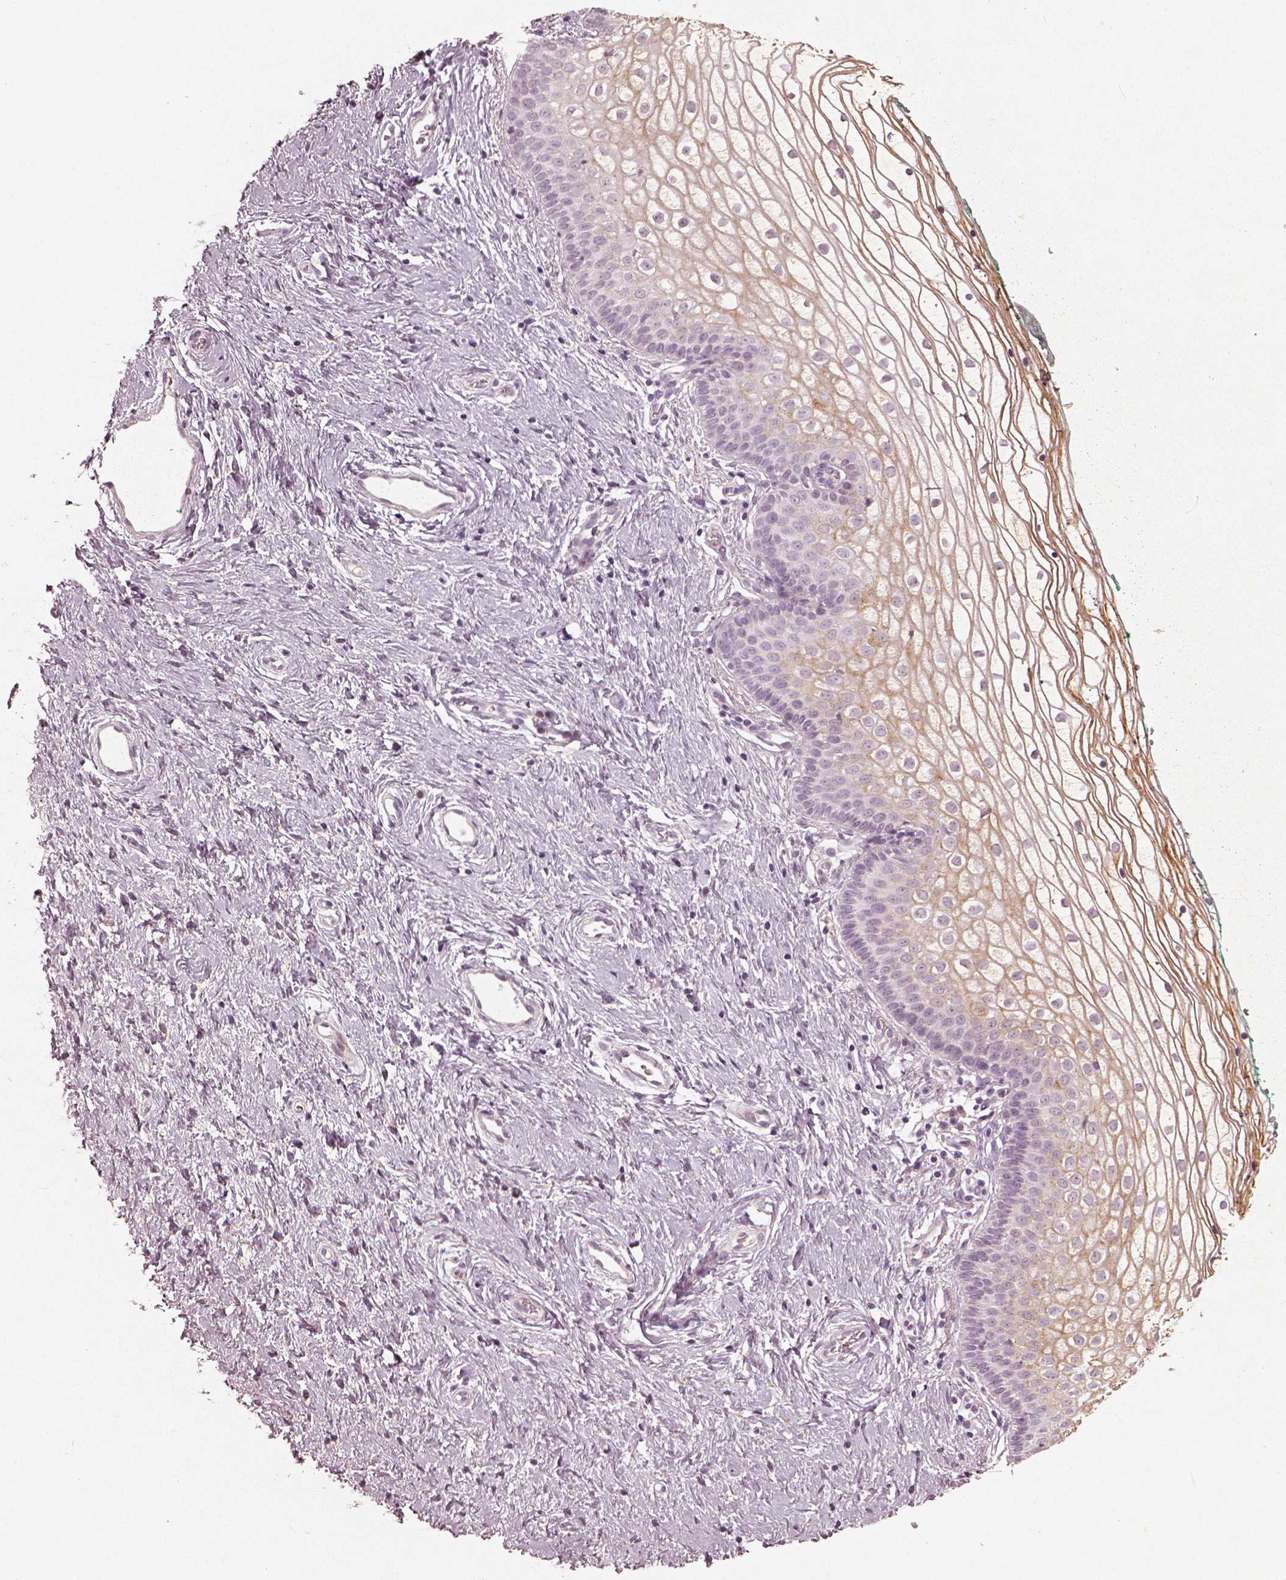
{"staining": {"intensity": "weak", "quantity": "25%-75%", "location": "cytoplasmic/membranous"}, "tissue": "vagina", "cell_type": "Squamous epithelial cells", "image_type": "normal", "snomed": [{"axis": "morphology", "description": "Normal tissue, NOS"}, {"axis": "topography", "description": "Vagina"}], "caption": "Protein staining of unremarkable vagina exhibits weak cytoplasmic/membranous staining in approximately 25%-75% of squamous epithelial cells. (brown staining indicates protein expression, while blue staining denotes nuclei).", "gene": "MADCAM1", "patient": {"sex": "female", "age": 36}}